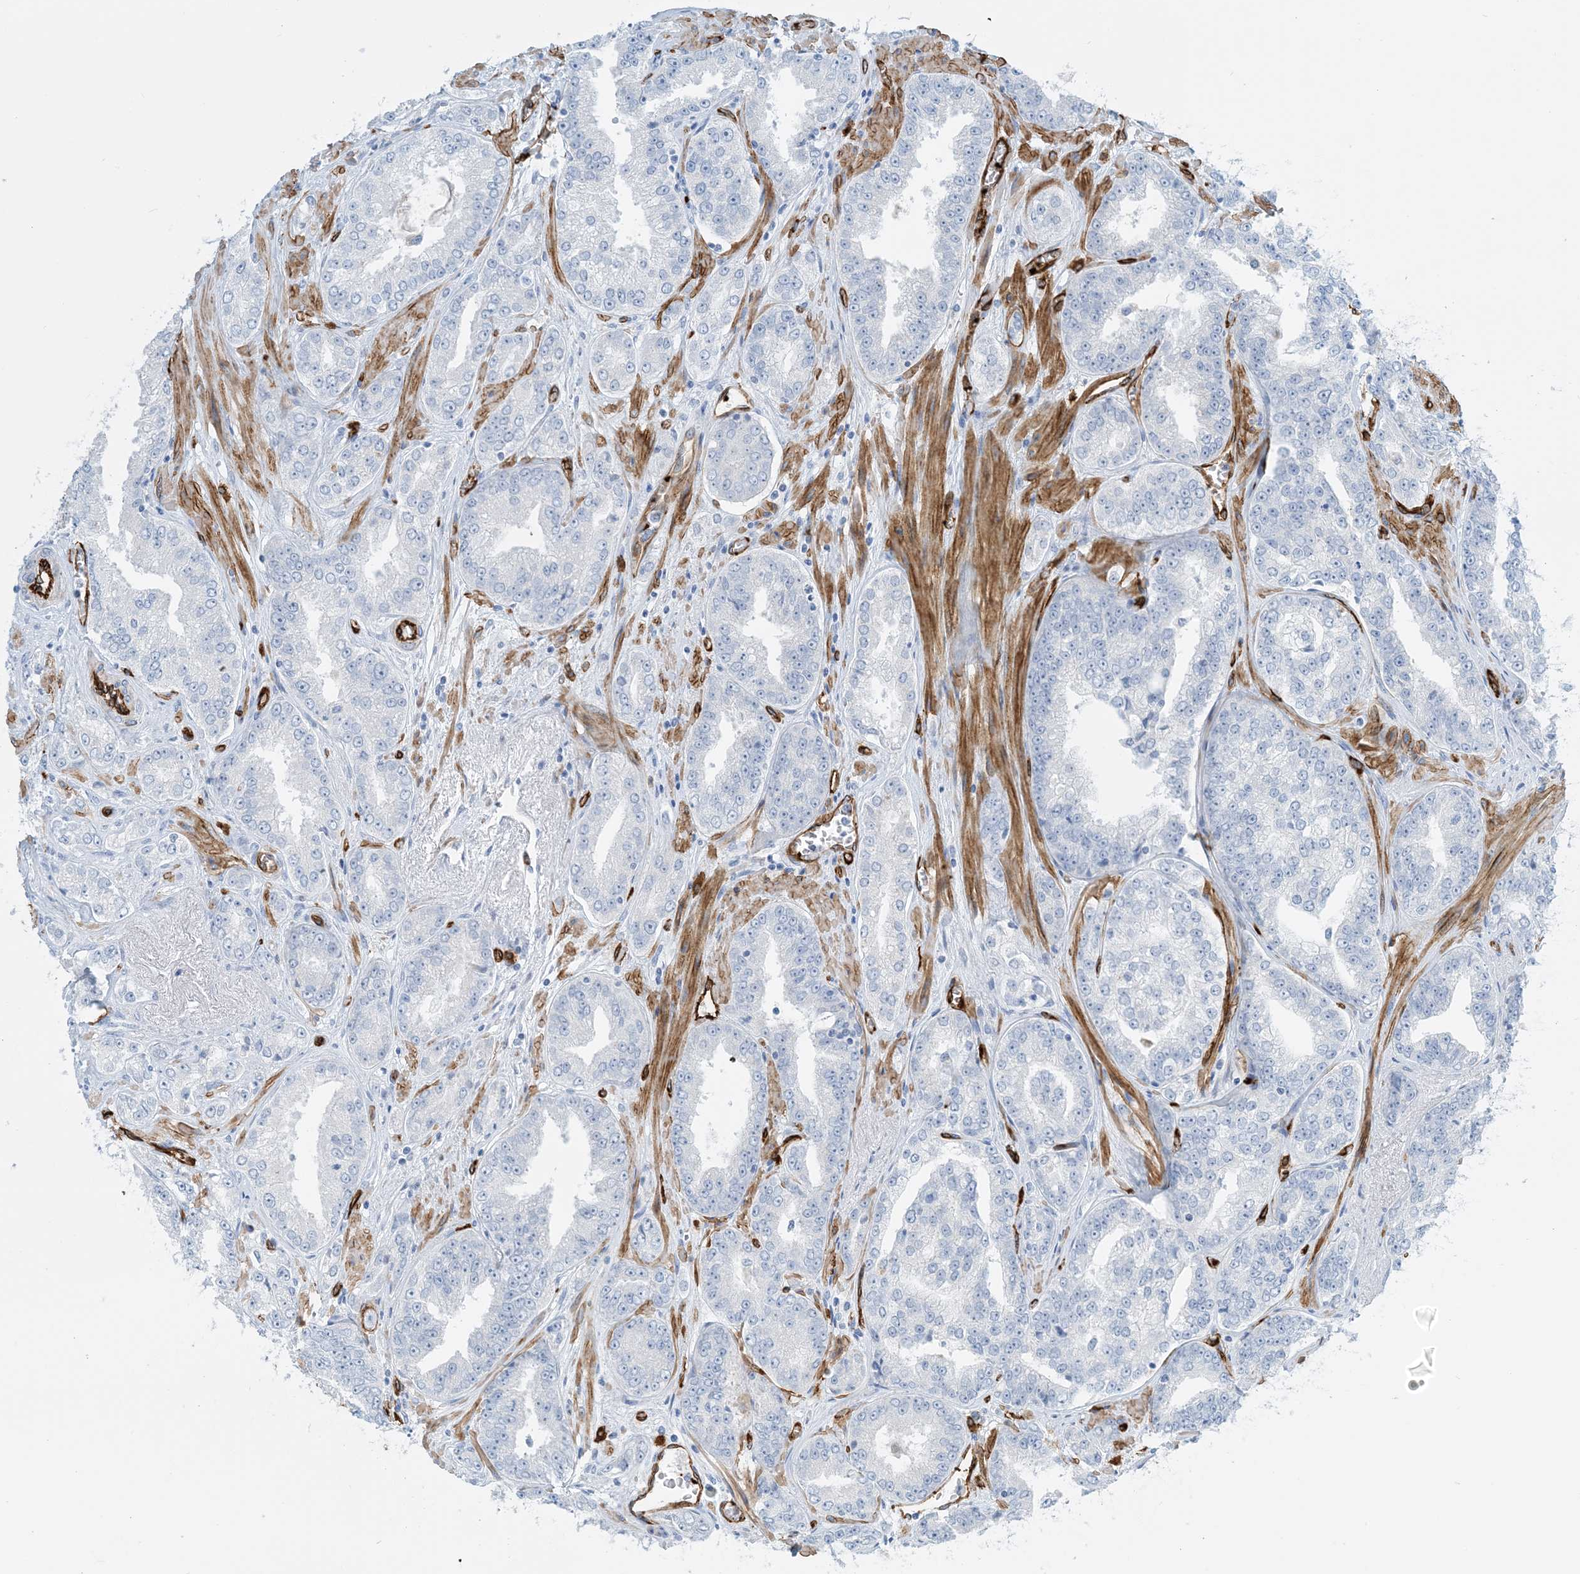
{"staining": {"intensity": "negative", "quantity": "none", "location": "none"}, "tissue": "prostate cancer", "cell_type": "Tumor cells", "image_type": "cancer", "snomed": [{"axis": "morphology", "description": "Adenocarcinoma, High grade"}, {"axis": "topography", "description": "Prostate"}], "caption": "IHC histopathology image of human prostate cancer (adenocarcinoma (high-grade)) stained for a protein (brown), which displays no positivity in tumor cells.", "gene": "EPS8L3", "patient": {"sex": "male", "age": 71}}